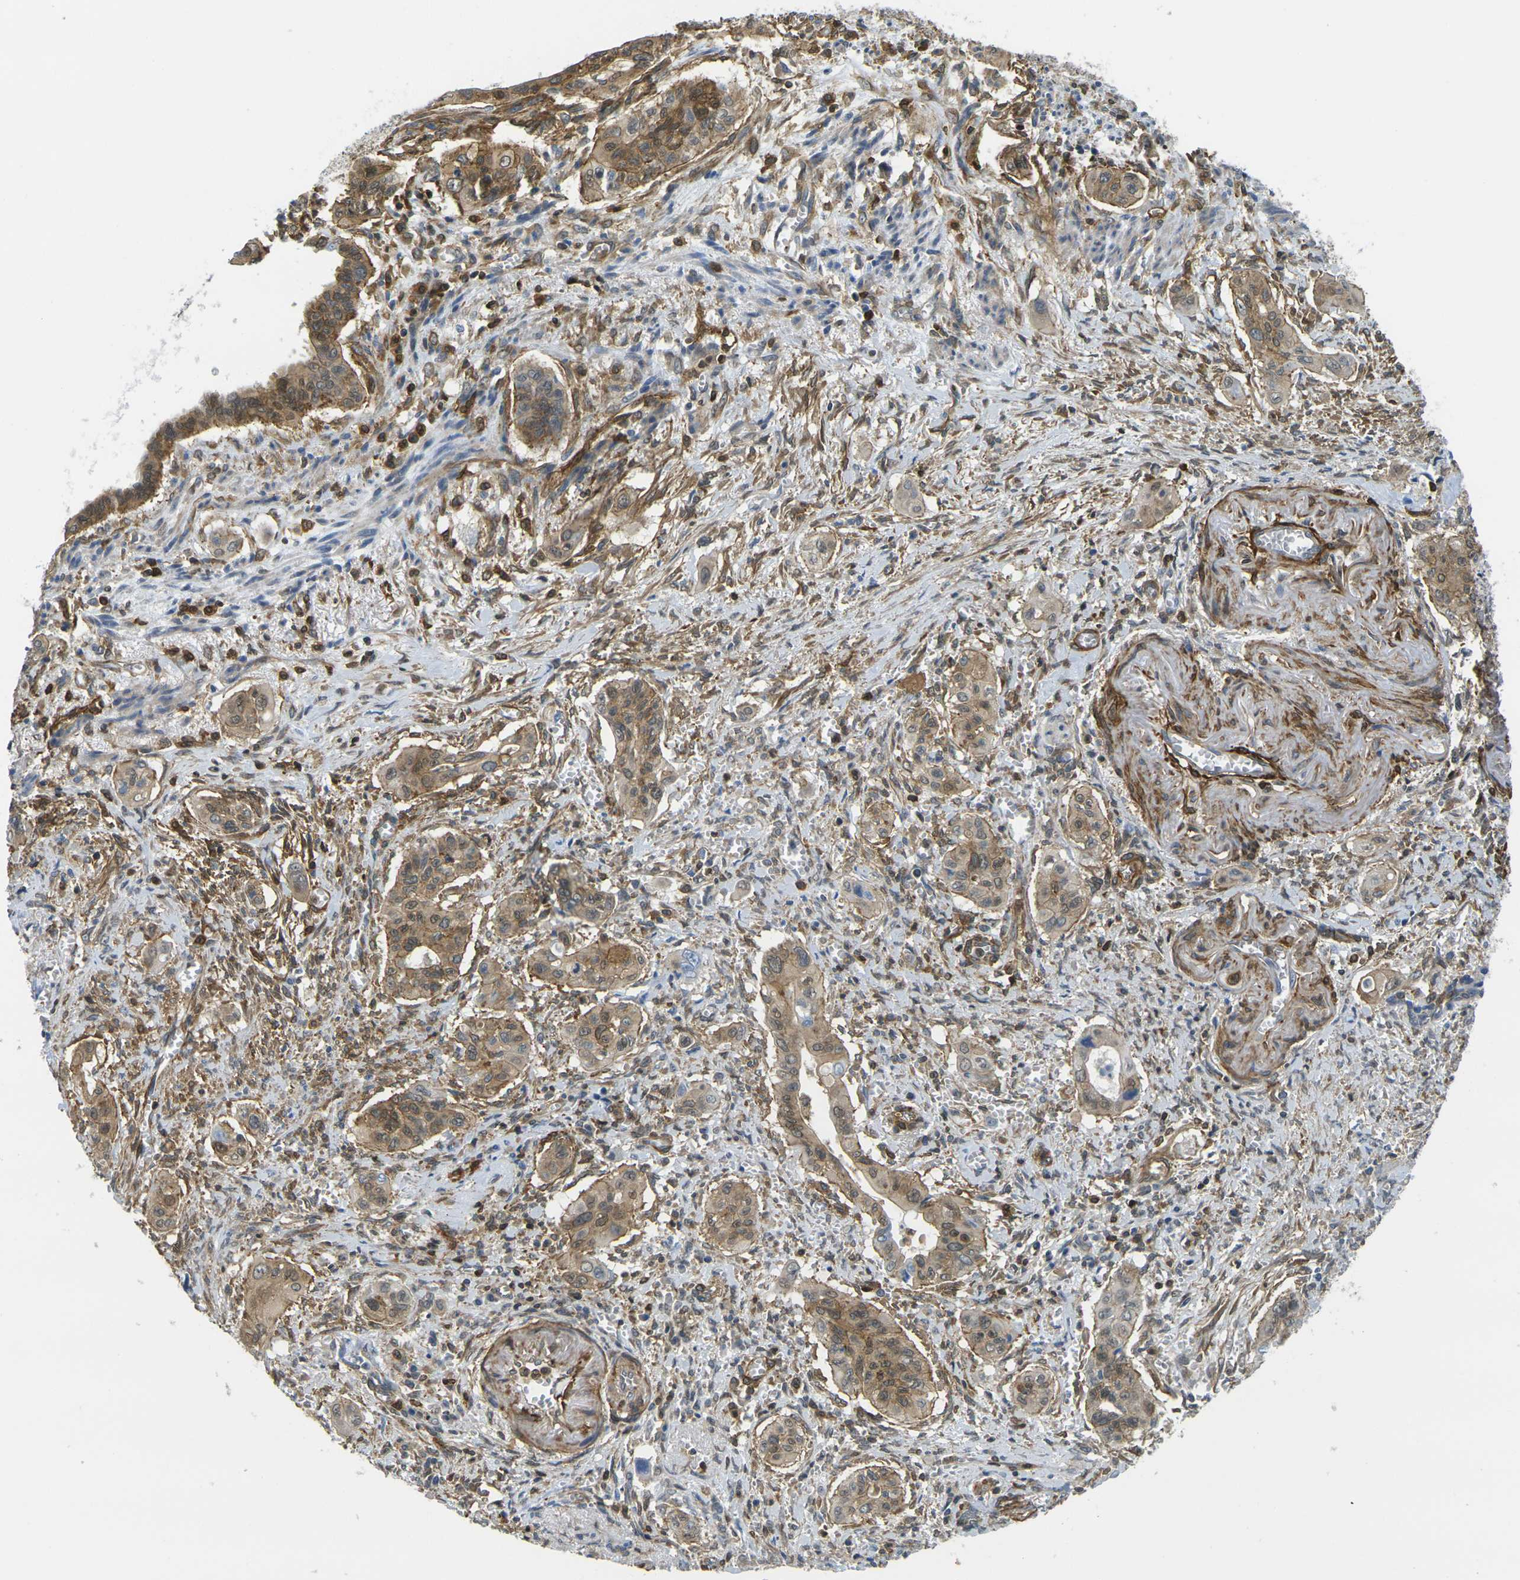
{"staining": {"intensity": "moderate", "quantity": ">75%", "location": "cytoplasmic/membranous,nuclear"}, "tissue": "pancreatic cancer", "cell_type": "Tumor cells", "image_type": "cancer", "snomed": [{"axis": "morphology", "description": "Adenocarcinoma, NOS"}, {"axis": "topography", "description": "Pancreas"}], "caption": "A brown stain highlights moderate cytoplasmic/membranous and nuclear staining of a protein in human pancreatic adenocarcinoma tumor cells. The protein of interest is stained brown, and the nuclei are stained in blue (DAB (3,3'-diaminobenzidine) IHC with brightfield microscopy, high magnification).", "gene": "LASP1", "patient": {"sex": "male", "age": 77}}